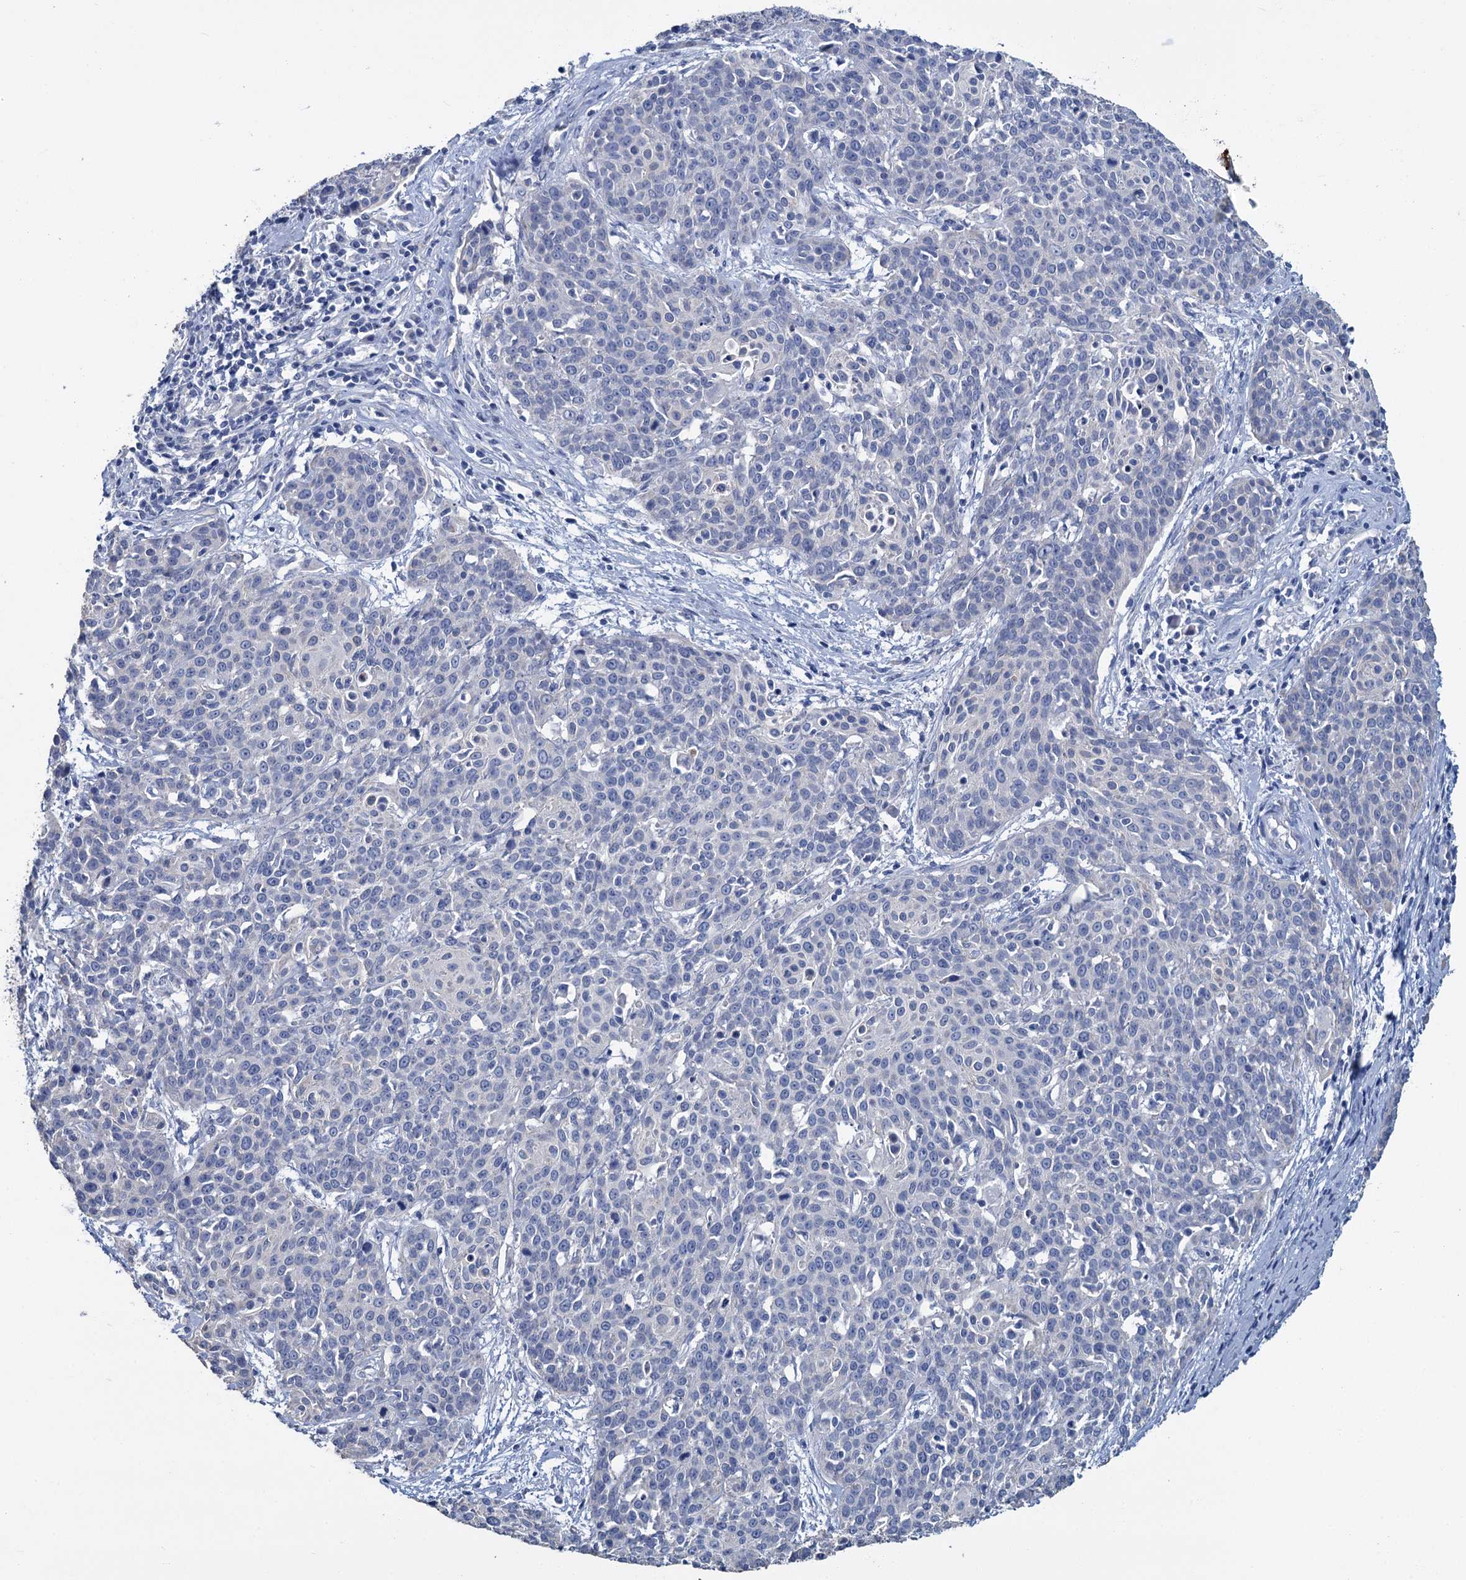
{"staining": {"intensity": "negative", "quantity": "none", "location": "none"}, "tissue": "cervical cancer", "cell_type": "Tumor cells", "image_type": "cancer", "snomed": [{"axis": "morphology", "description": "Squamous cell carcinoma, NOS"}, {"axis": "topography", "description": "Cervix"}], "caption": "IHC histopathology image of human cervical squamous cell carcinoma stained for a protein (brown), which shows no expression in tumor cells.", "gene": "SNCB", "patient": {"sex": "female", "age": 38}}